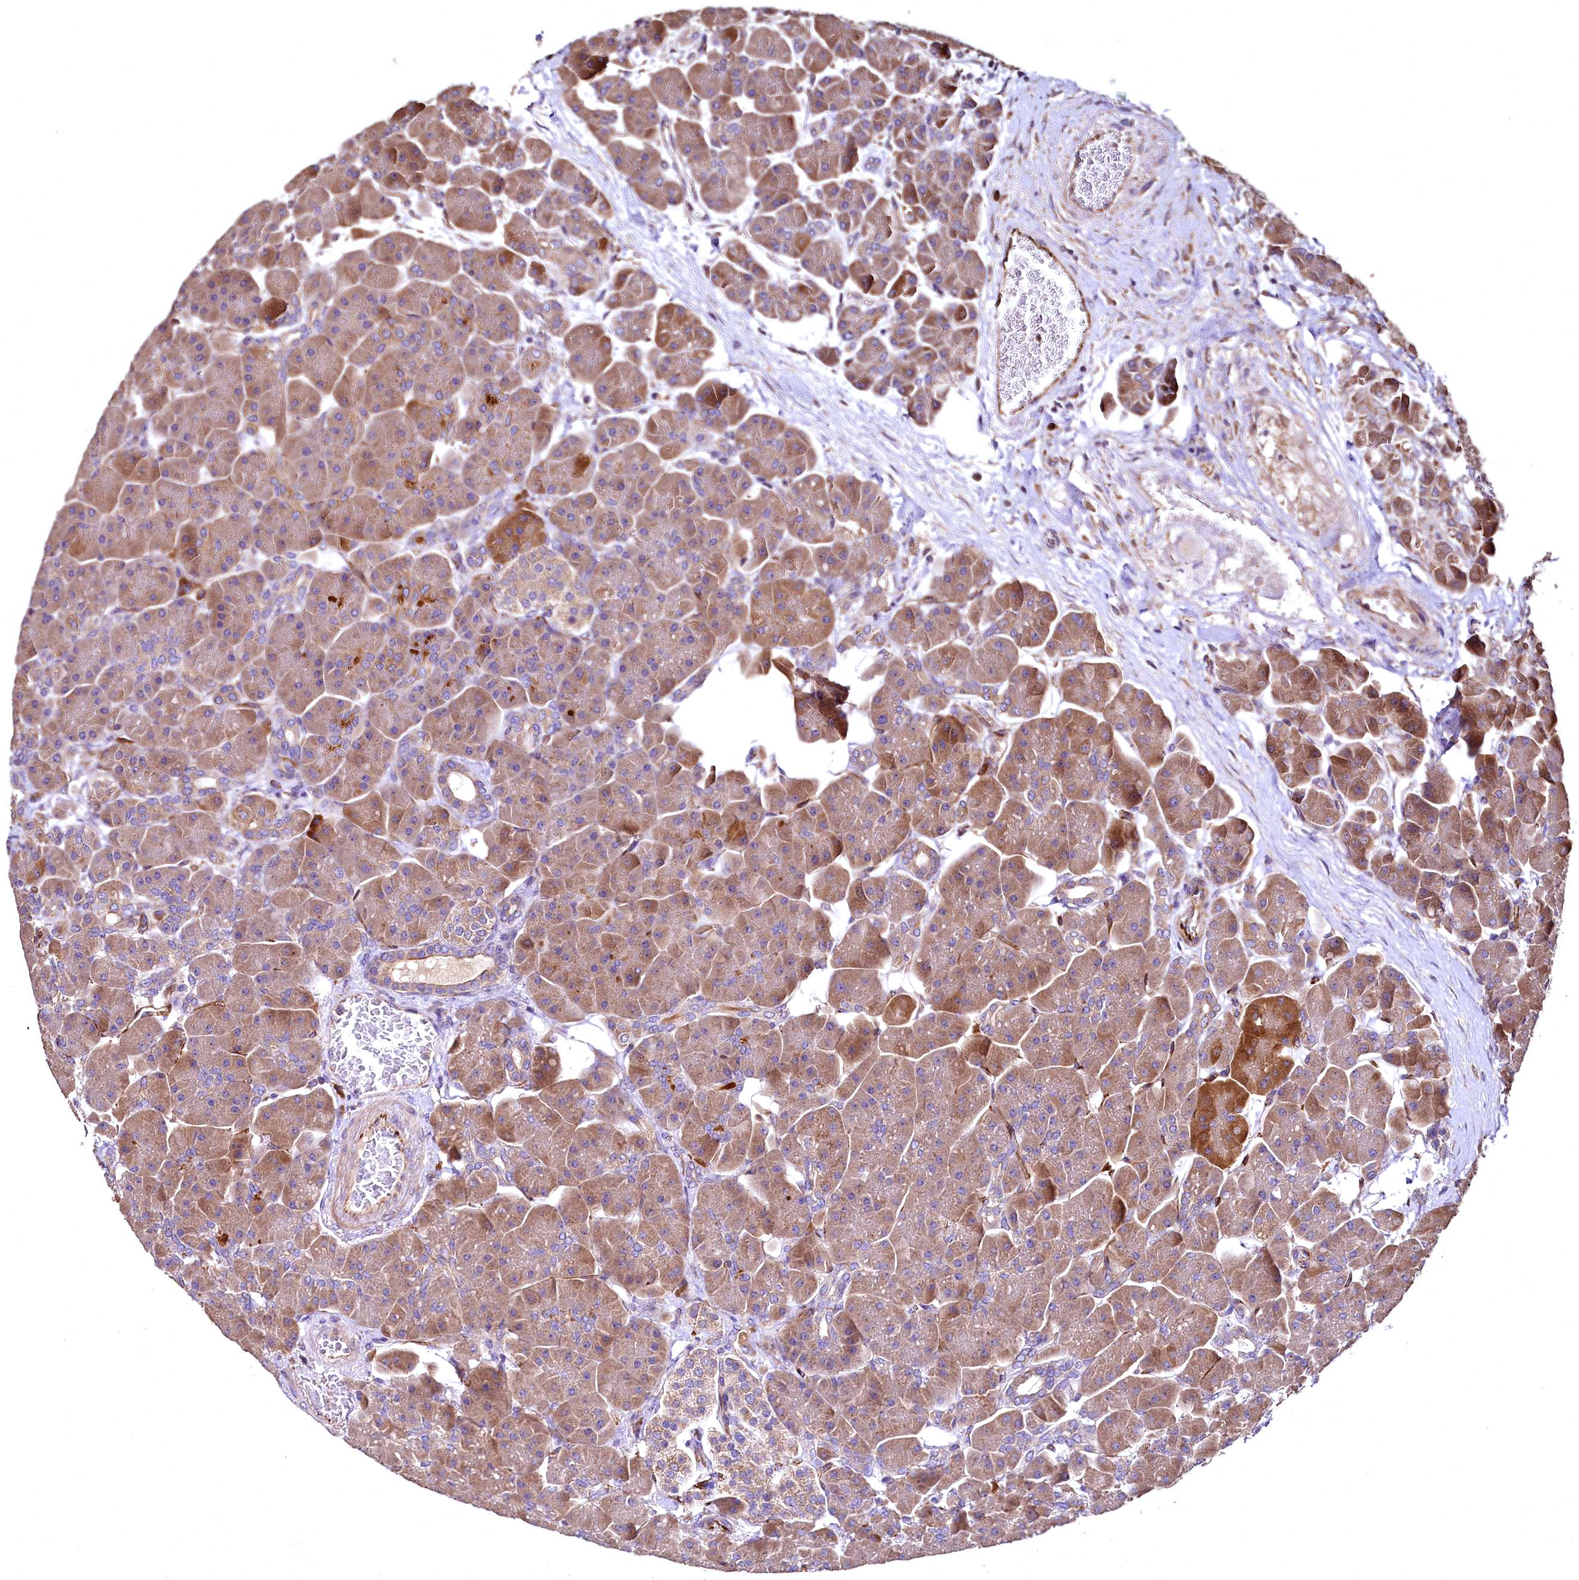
{"staining": {"intensity": "moderate", "quantity": ">75%", "location": "cytoplasmic/membranous"}, "tissue": "pancreas", "cell_type": "Exocrine glandular cells", "image_type": "normal", "snomed": [{"axis": "morphology", "description": "Normal tissue, NOS"}, {"axis": "topography", "description": "Pancreas"}], "caption": "Immunohistochemistry histopathology image of unremarkable pancreas: human pancreas stained using immunohistochemistry shows medium levels of moderate protein expression localized specifically in the cytoplasmic/membranous of exocrine glandular cells, appearing as a cytoplasmic/membranous brown color.", "gene": "RASSF1", "patient": {"sex": "male", "age": 66}}